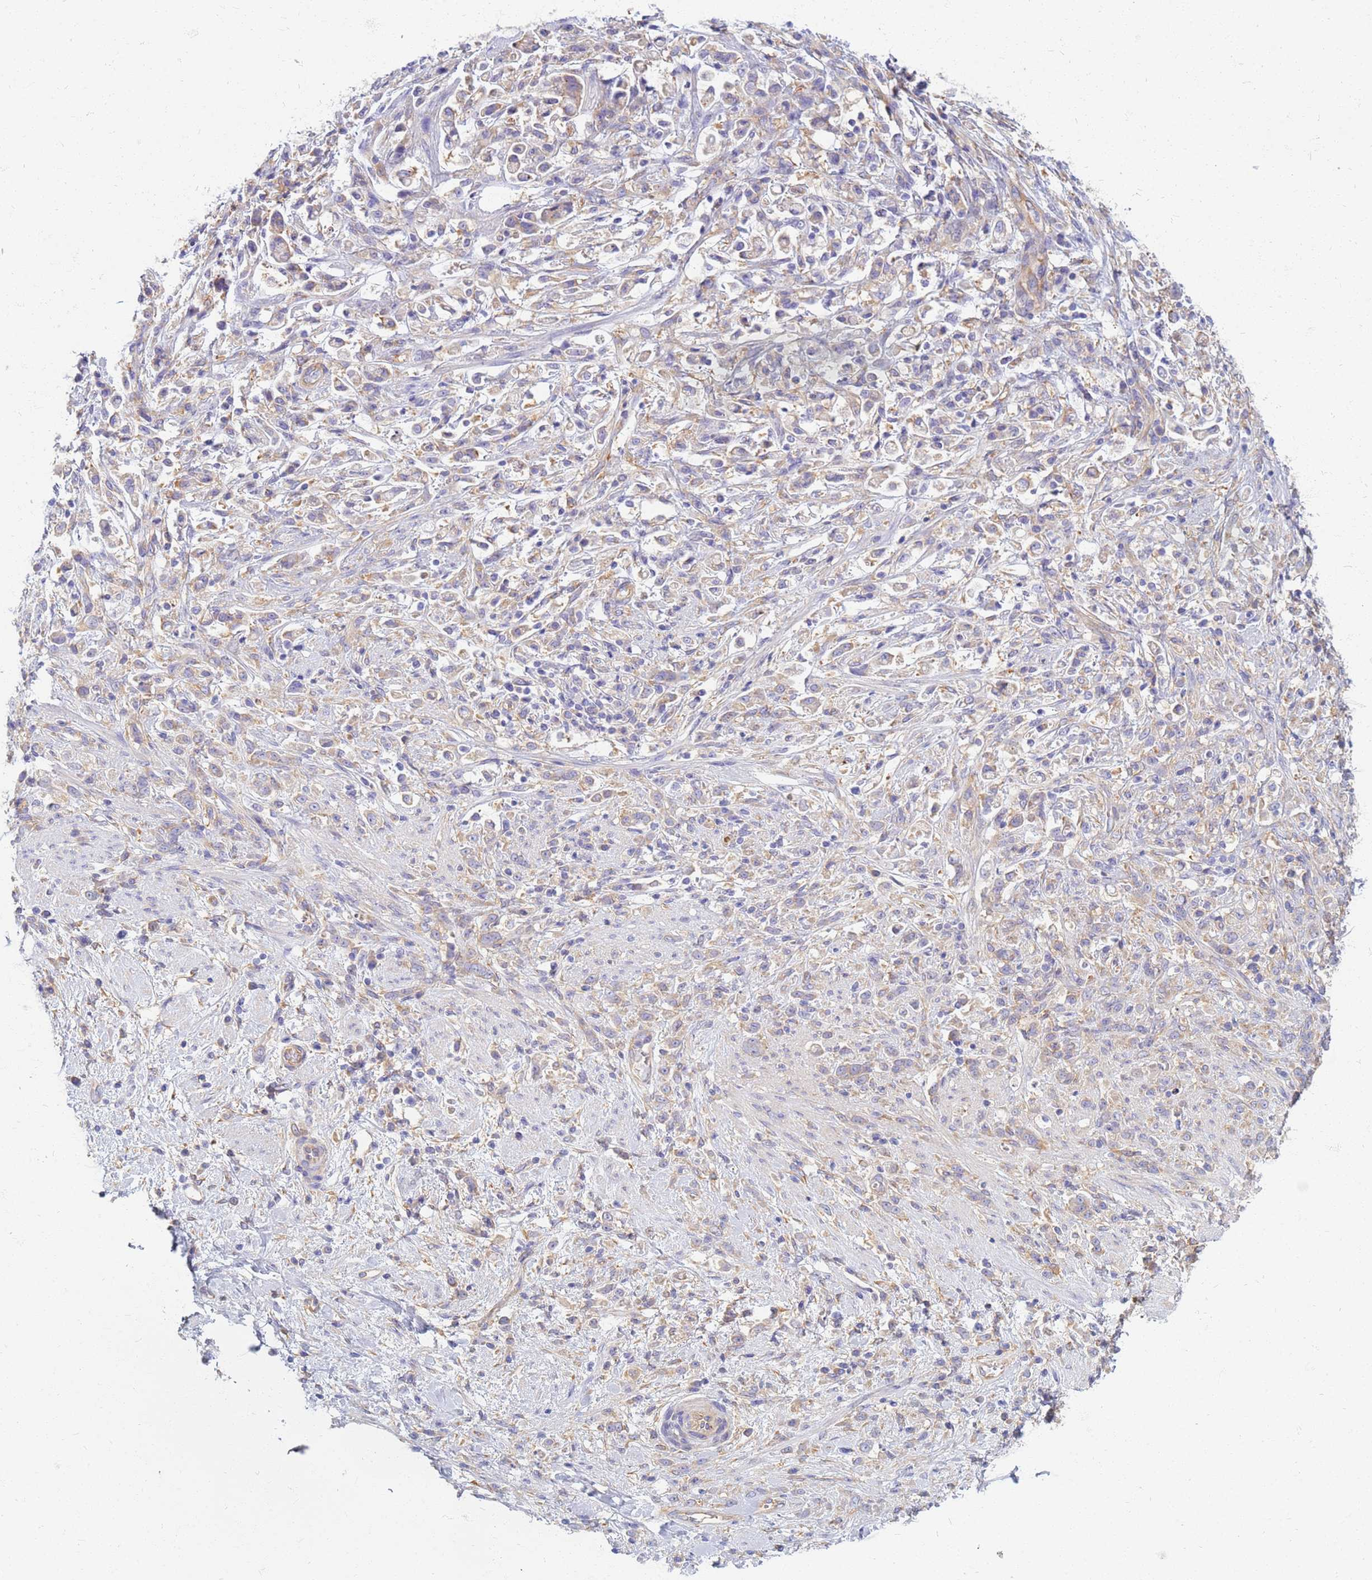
{"staining": {"intensity": "weak", "quantity": "25%-75%", "location": "cytoplasmic/membranous"}, "tissue": "stomach cancer", "cell_type": "Tumor cells", "image_type": "cancer", "snomed": [{"axis": "morphology", "description": "Adenocarcinoma, NOS"}, {"axis": "topography", "description": "Stomach"}], "caption": "Protein staining displays weak cytoplasmic/membranous positivity in about 25%-75% of tumor cells in stomach cancer.", "gene": "EEA1", "patient": {"sex": "female", "age": 60}}